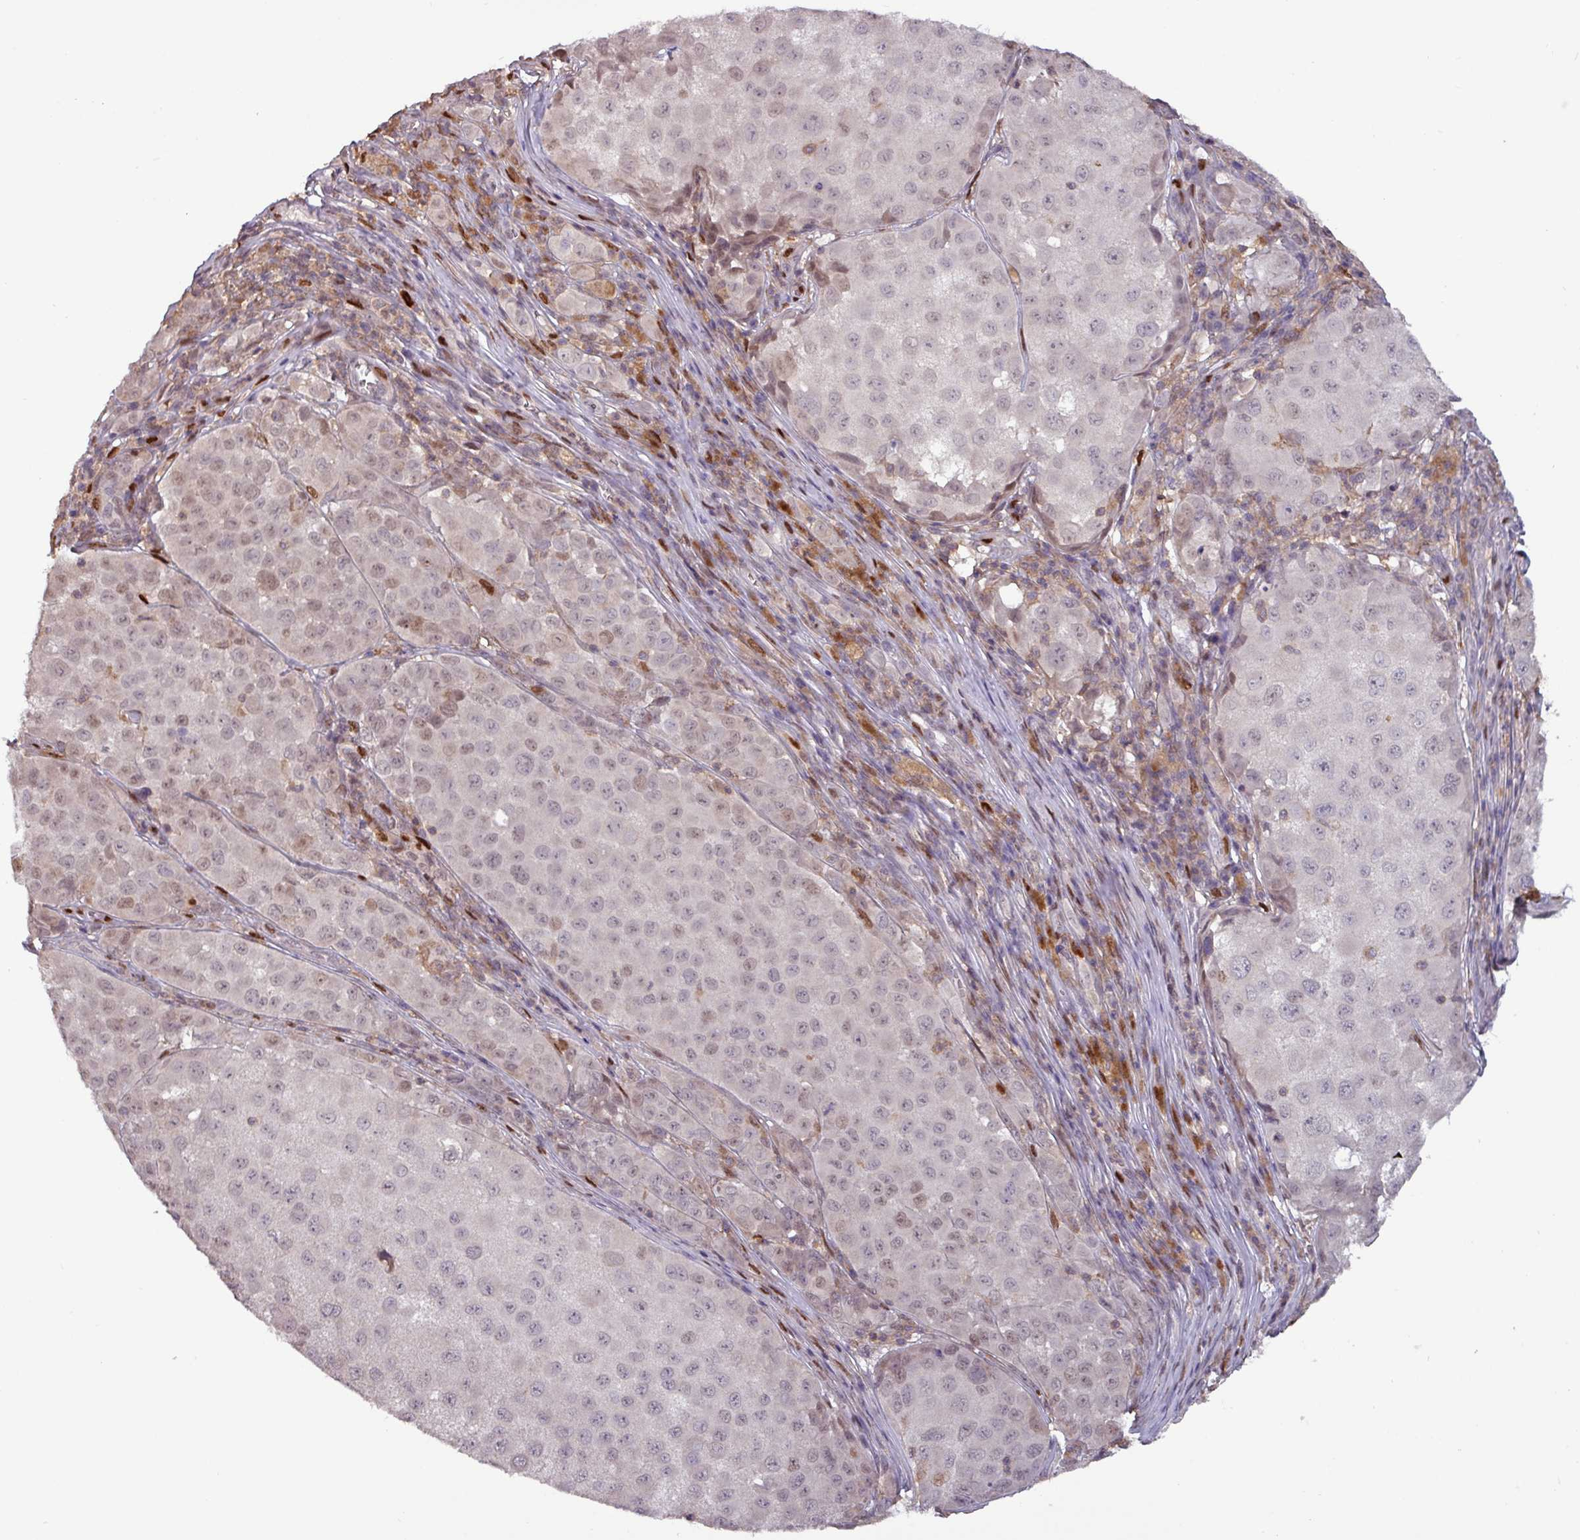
{"staining": {"intensity": "weak", "quantity": "25%-75%", "location": "nuclear"}, "tissue": "melanoma", "cell_type": "Tumor cells", "image_type": "cancer", "snomed": [{"axis": "morphology", "description": "Malignant melanoma, NOS"}, {"axis": "topography", "description": "Skin"}], "caption": "Malignant melanoma tissue reveals weak nuclear expression in approximately 25%-75% of tumor cells (DAB IHC with brightfield microscopy, high magnification).", "gene": "PRRX1", "patient": {"sex": "male", "age": 64}}